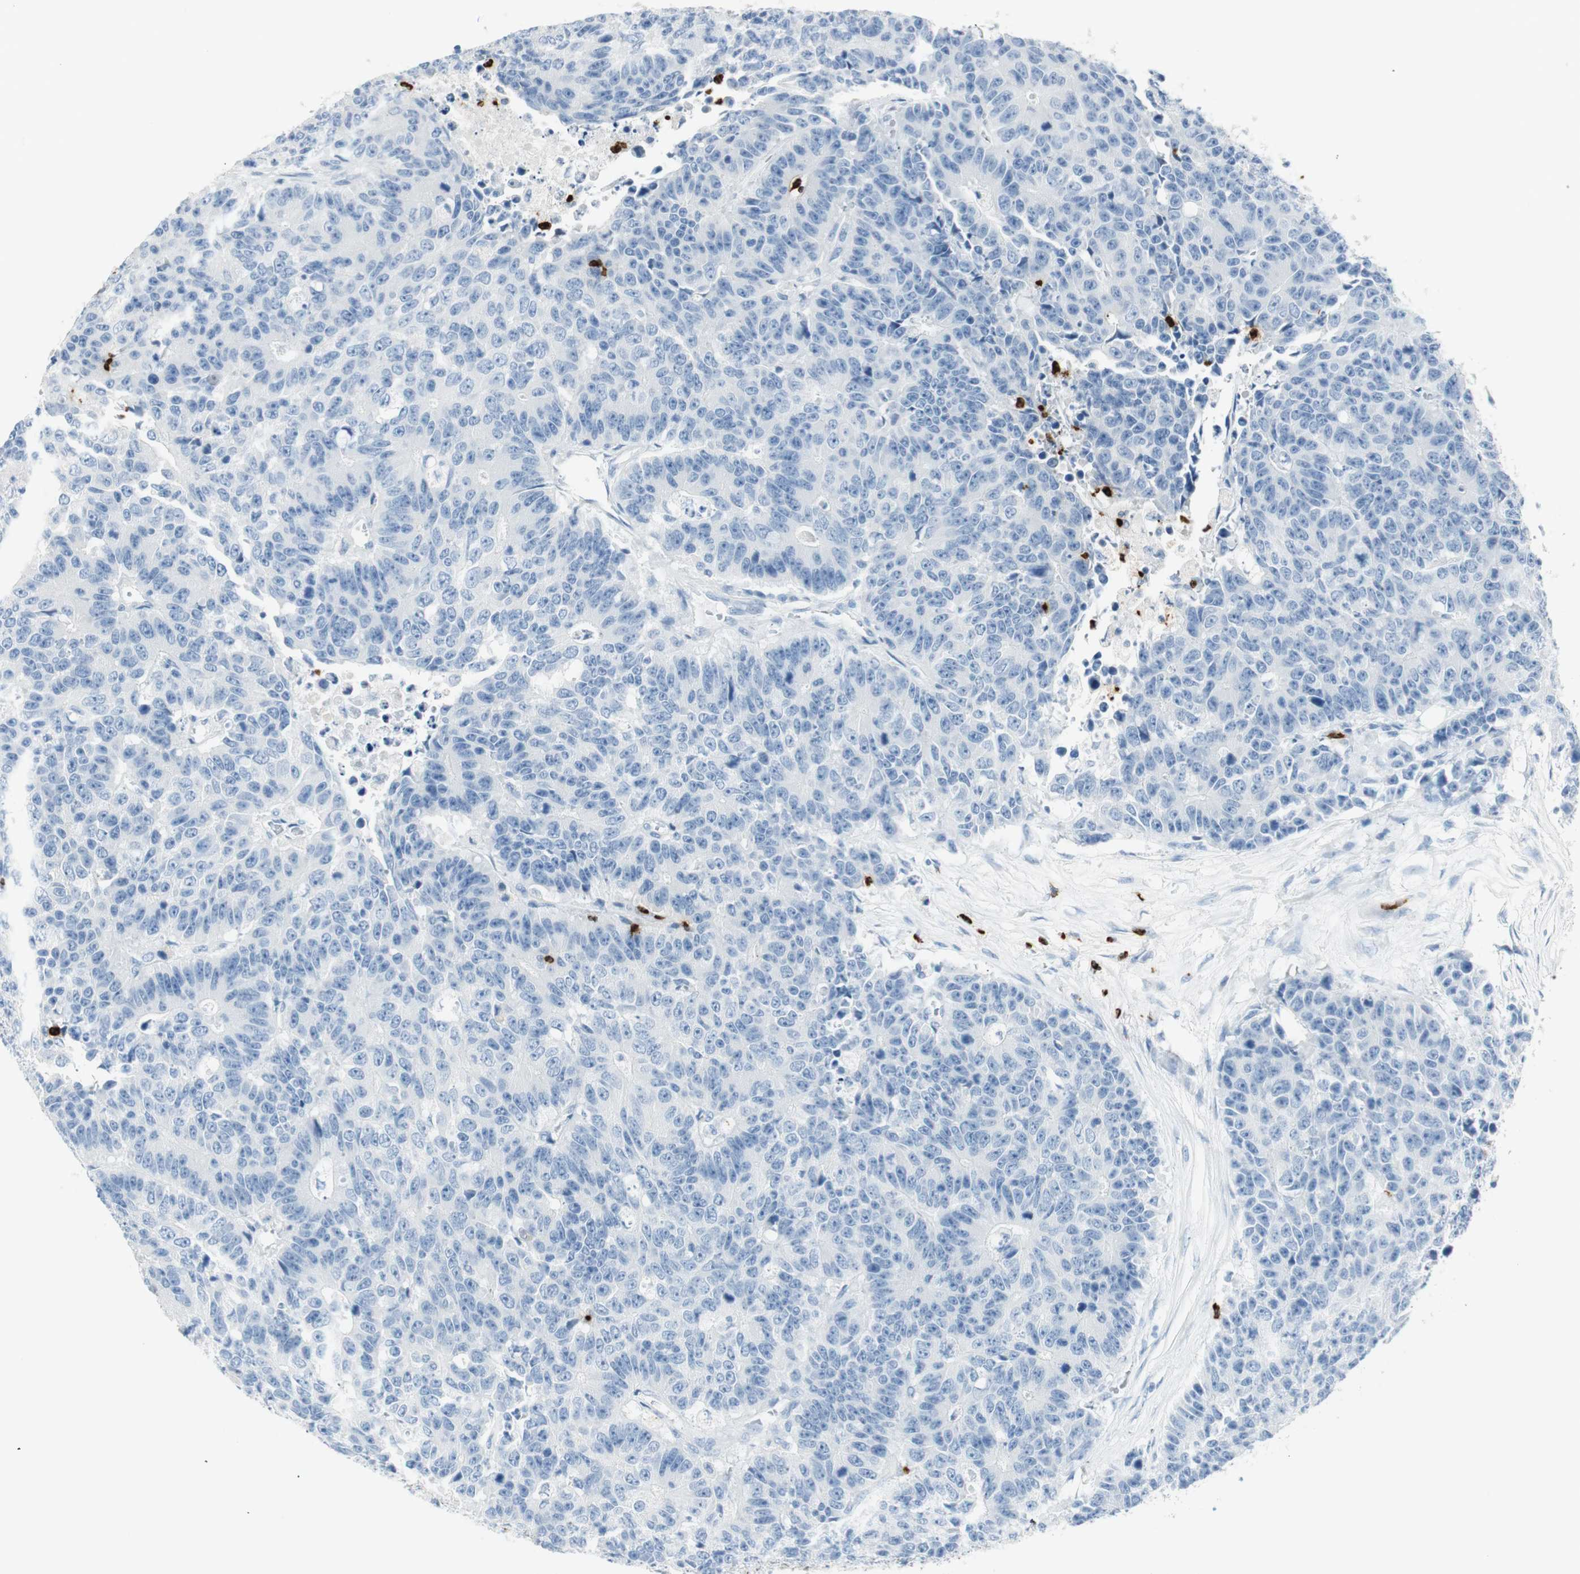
{"staining": {"intensity": "negative", "quantity": "none", "location": "none"}, "tissue": "colorectal cancer", "cell_type": "Tumor cells", "image_type": "cancer", "snomed": [{"axis": "morphology", "description": "Adenocarcinoma, NOS"}, {"axis": "topography", "description": "Colon"}], "caption": "The IHC histopathology image has no significant expression in tumor cells of colorectal cancer (adenocarcinoma) tissue. (Brightfield microscopy of DAB (3,3'-diaminobenzidine) immunohistochemistry (IHC) at high magnification).", "gene": "PRTN3", "patient": {"sex": "female", "age": 86}}